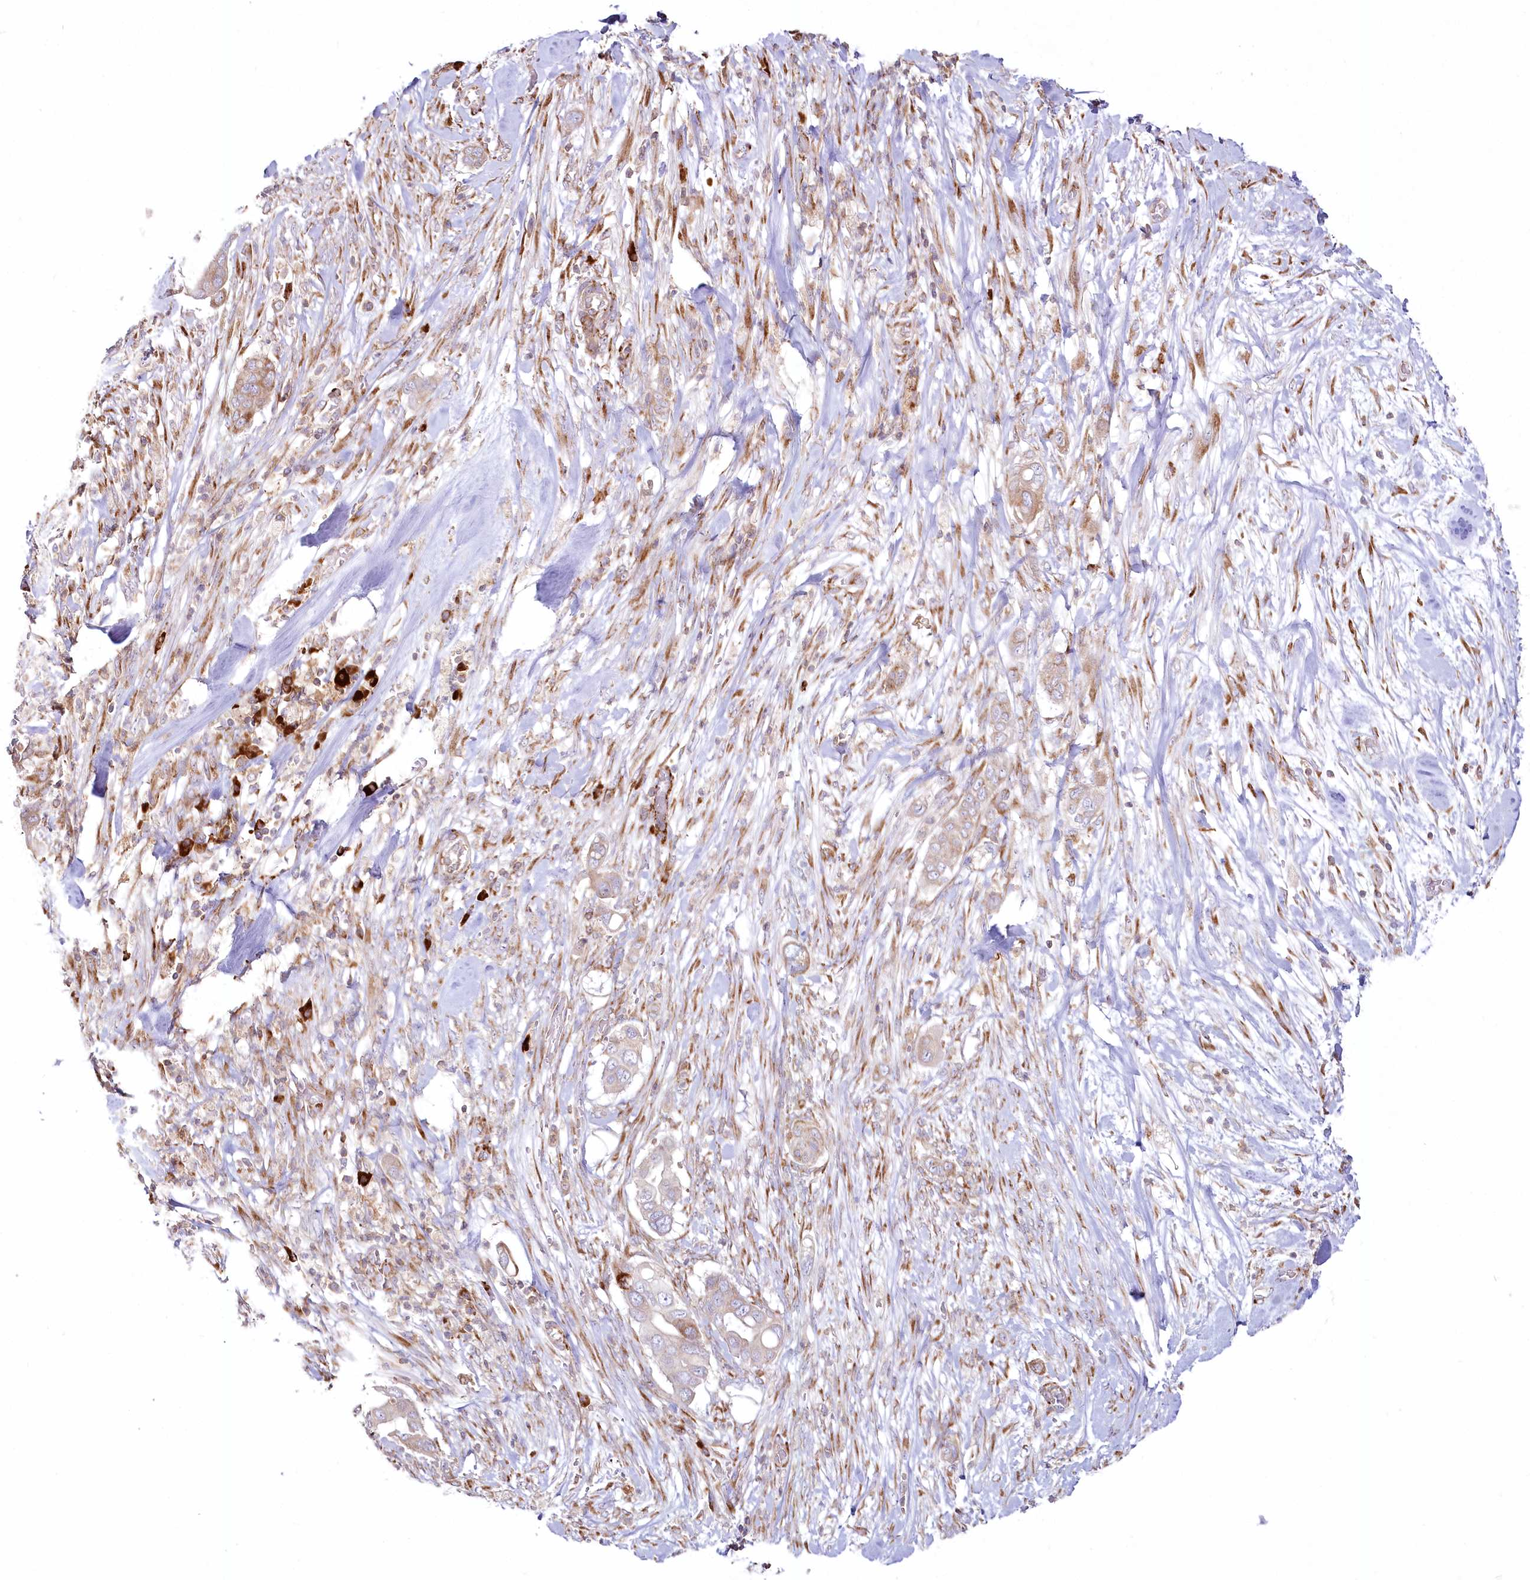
{"staining": {"intensity": "moderate", "quantity": "<25%", "location": "cytoplasmic/membranous"}, "tissue": "pancreatic cancer", "cell_type": "Tumor cells", "image_type": "cancer", "snomed": [{"axis": "morphology", "description": "Adenocarcinoma, NOS"}, {"axis": "topography", "description": "Pancreas"}], "caption": "IHC of human pancreatic cancer displays low levels of moderate cytoplasmic/membranous staining in about <25% of tumor cells. The protein is stained brown, and the nuclei are stained in blue (DAB IHC with brightfield microscopy, high magnification).", "gene": "POGLUT1", "patient": {"sex": "male", "age": 68}}